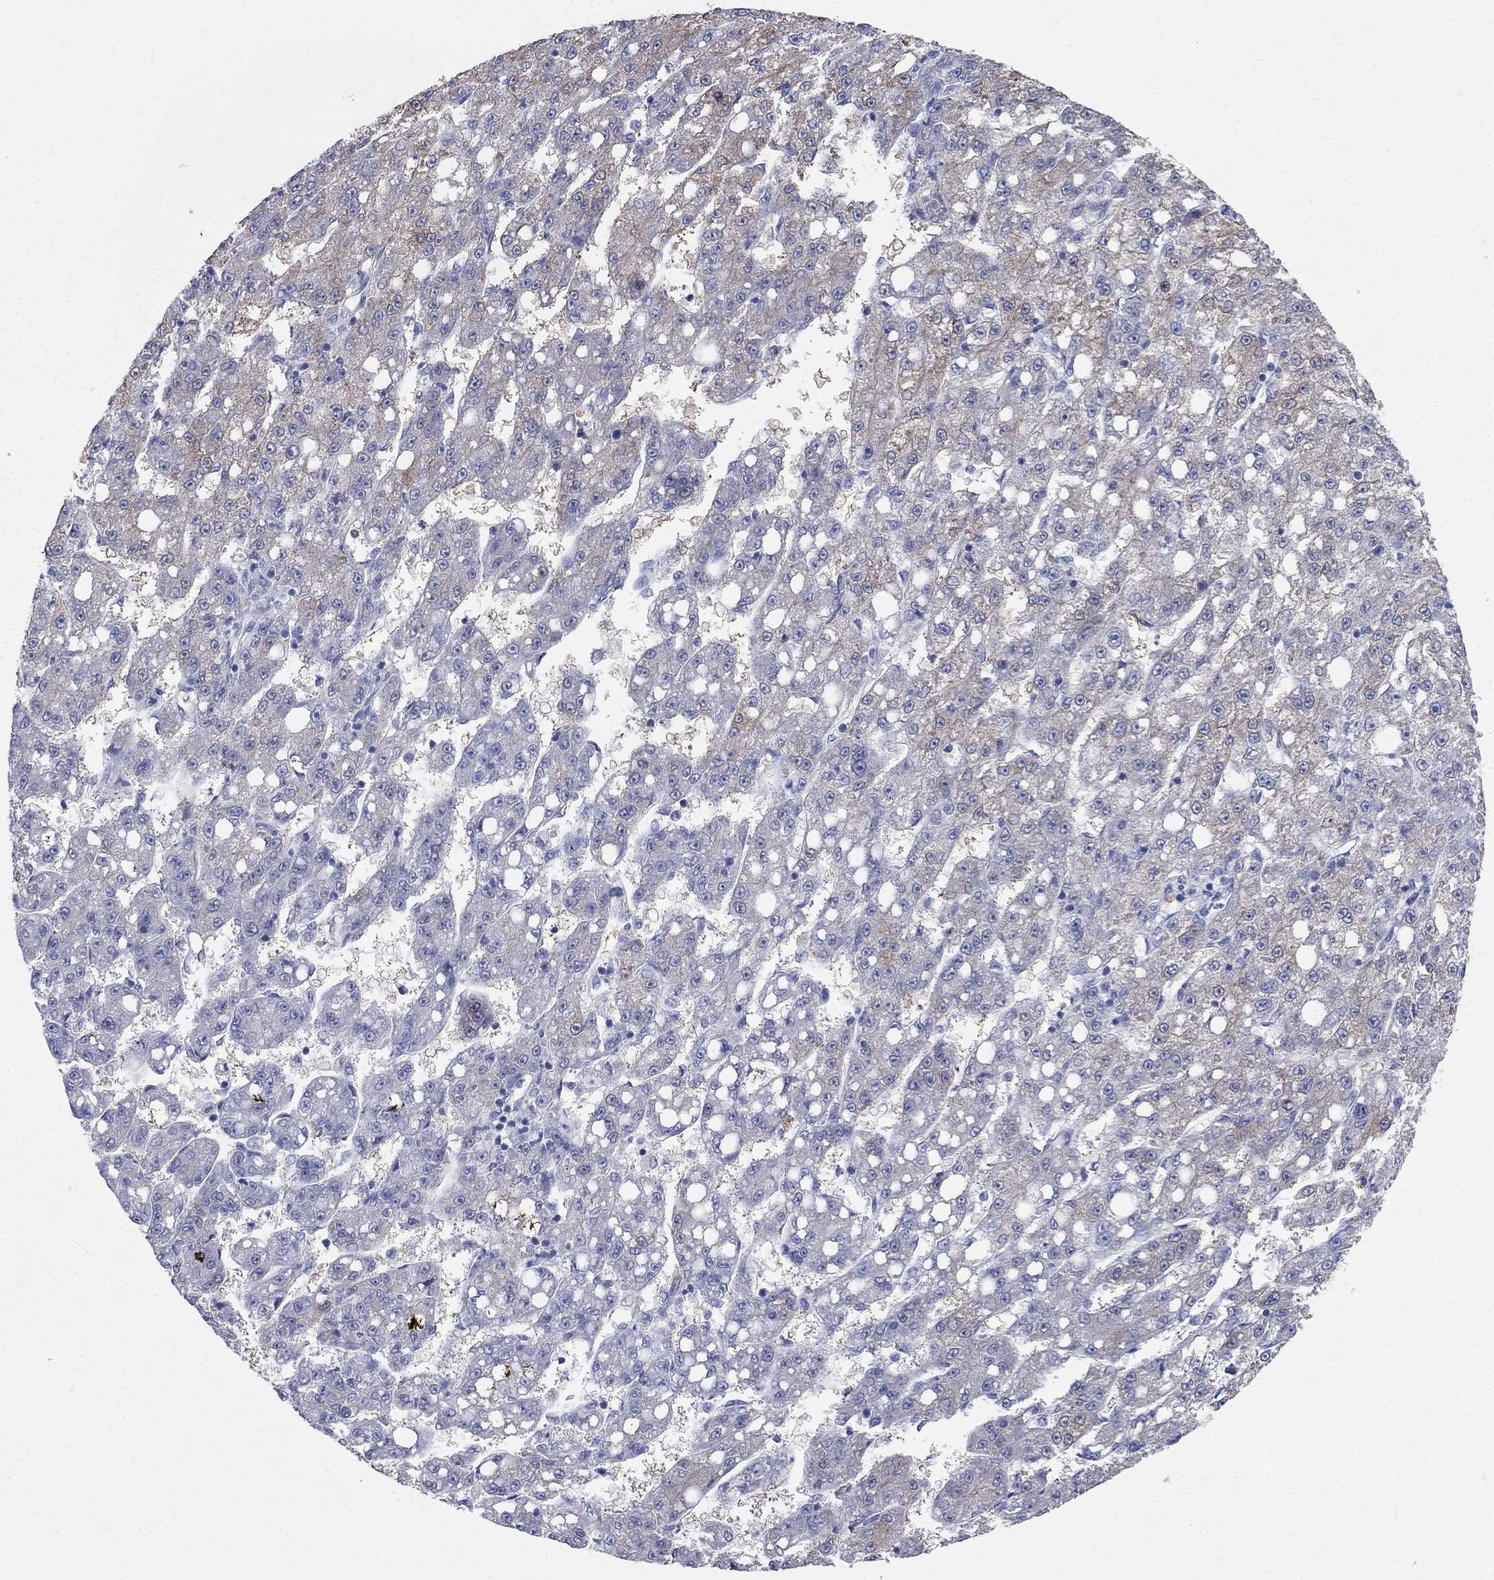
{"staining": {"intensity": "weak", "quantity": "25%-75%", "location": "cytoplasmic/membranous"}, "tissue": "liver cancer", "cell_type": "Tumor cells", "image_type": "cancer", "snomed": [{"axis": "morphology", "description": "Carcinoma, Hepatocellular, NOS"}, {"axis": "topography", "description": "Liver"}], "caption": "Liver cancer (hepatocellular carcinoma) tissue exhibits weak cytoplasmic/membranous positivity in about 25%-75% of tumor cells", "gene": "AOX1", "patient": {"sex": "female", "age": 65}}